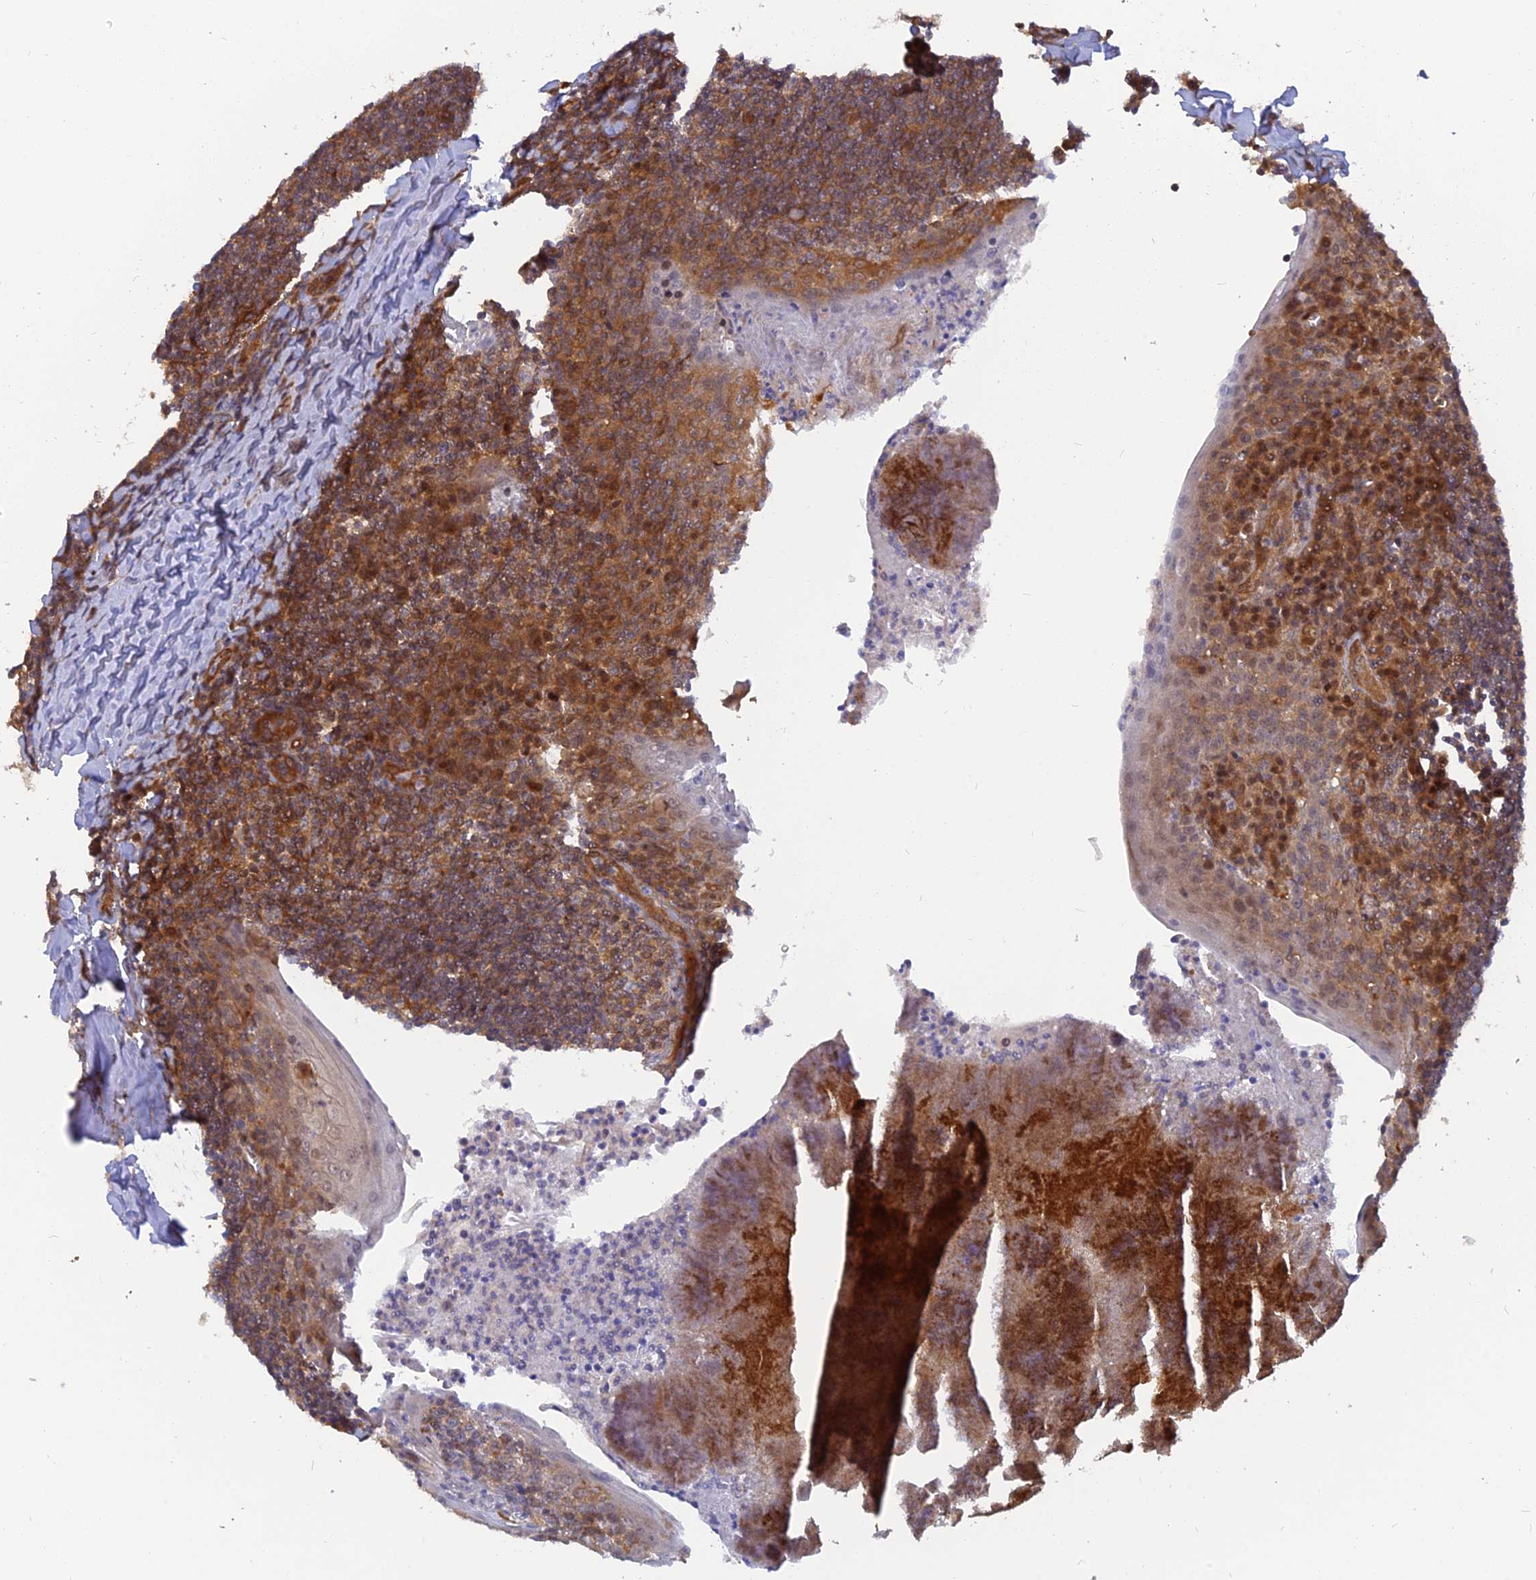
{"staining": {"intensity": "moderate", "quantity": ">75%", "location": "cytoplasmic/membranous"}, "tissue": "tonsil", "cell_type": "Germinal center cells", "image_type": "normal", "snomed": [{"axis": "morphology", "description": "Normal tissue, NOS"}, {"axis": "topography", "description": "Tonsil"}], "caption": "Protein analysis of unremarkable tonsil demonstrates moderate cytoplasmic/membranous expression in about >75% of germinal center cells. Using DAB (brown) and hematoxylin (blue) stains, captured at high magnification using brightfield microscopy.", "gene": "ARL2BP", "patient": {"sex": "male", "age": 27}}